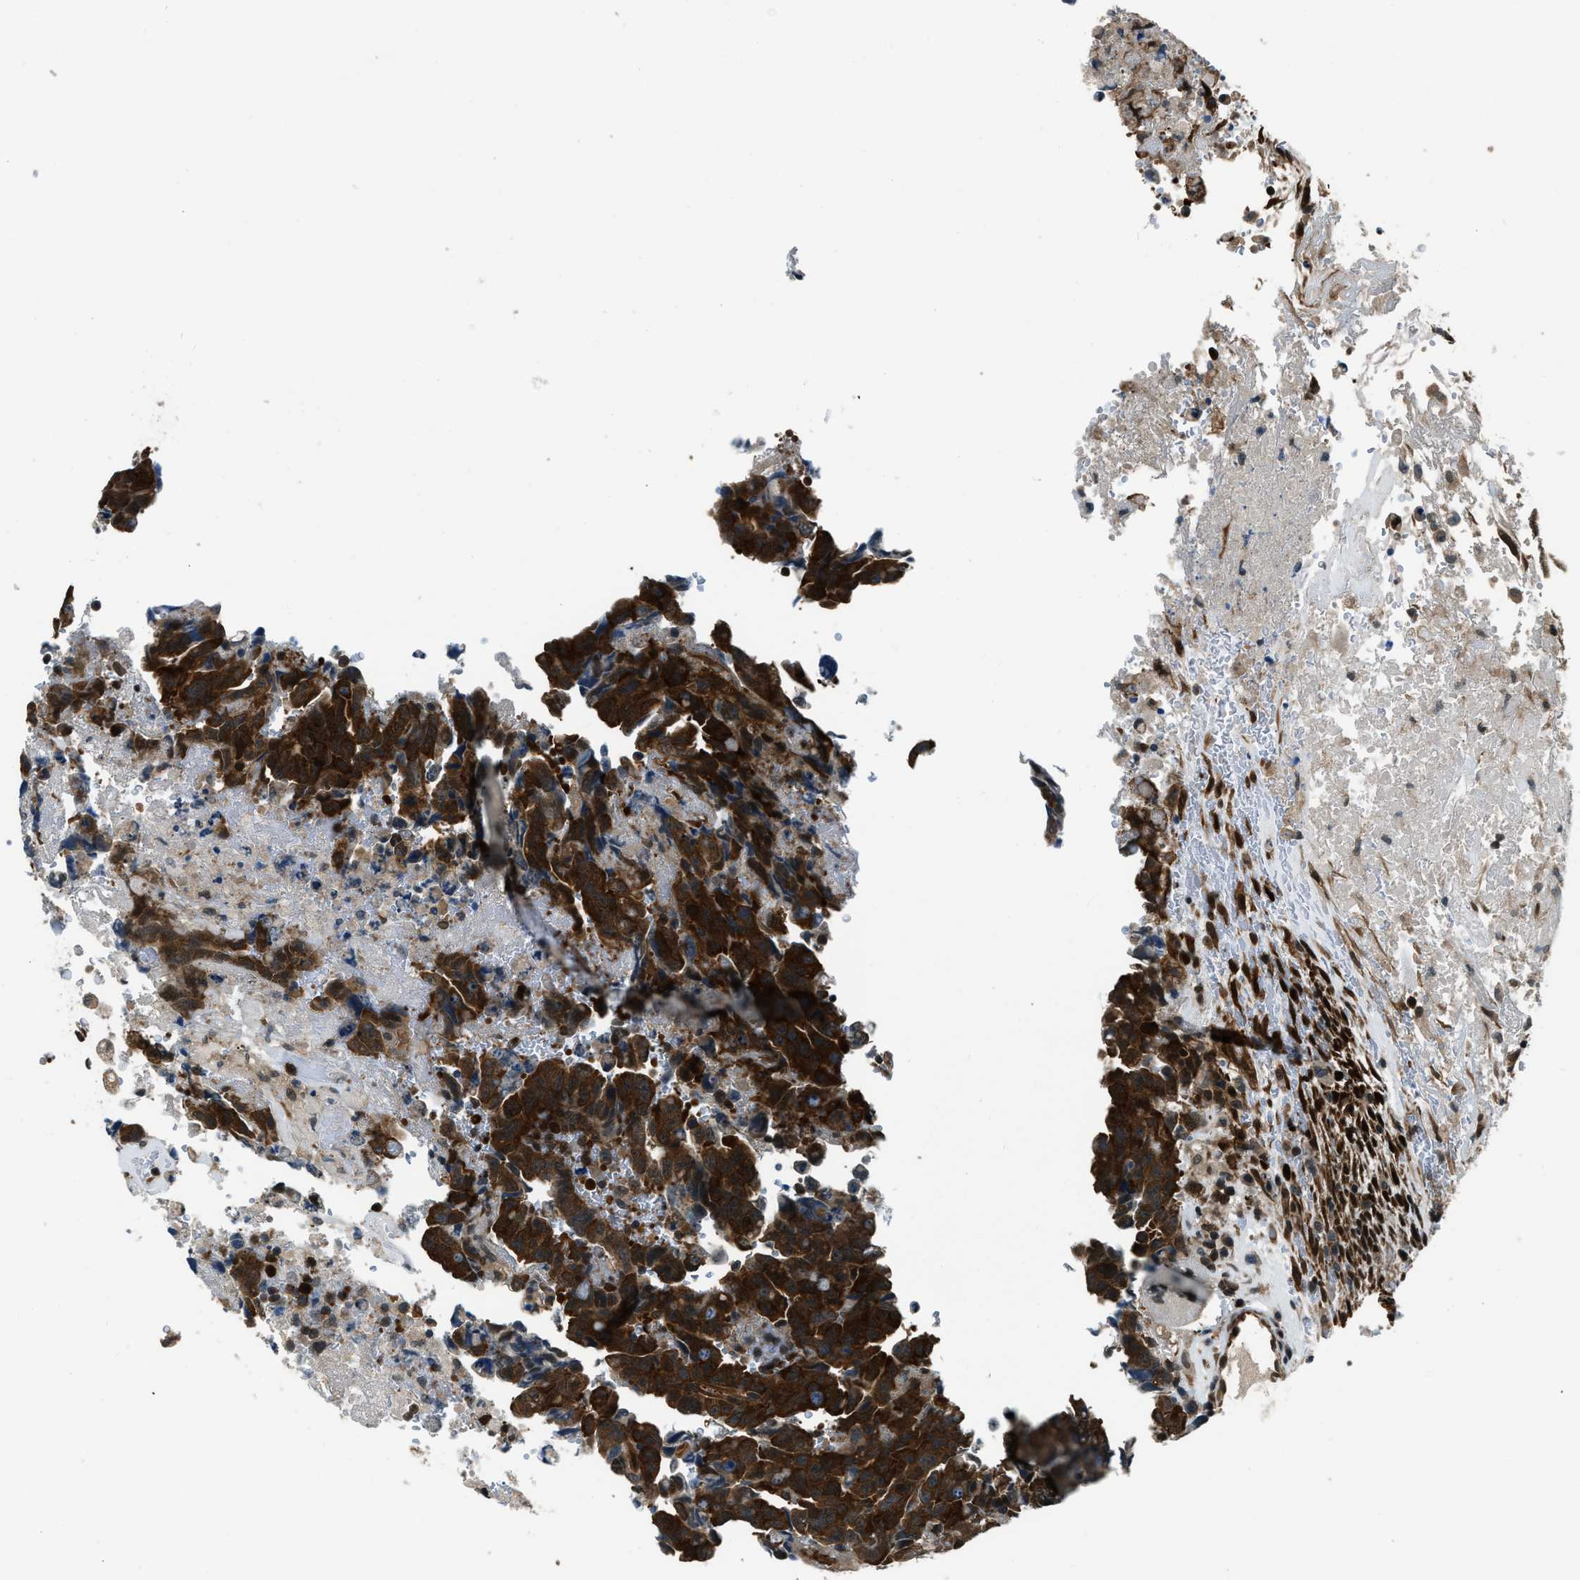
{"staining": {"intensity": "strong", "quantity": ">75%", "location": "cytoplasmic/membranous,nuclear"}, "tissue": "testis cancer", "cell_type": "Tumor cells", "image_type": "cancer", "snomed": [{"axis": "morphology", "description": "Carcinoma, Embryonal, NOS"}, {"axis": "topography", "description": "Testis"}], "caption": "DAB (3,3'-diaminobenzidine) immunohistochemical staining of human testis cancer (embryonal carcinoma) demonstrates strong cytoplasmic/membranous and nuclear protein expression in about >75% of tumor cells. The protein of interest is stained brown, and the nuclei are stained in blue (DAB IHC with brightfield microscopy, high magnification).", "gene": "NUDCD3", "patient": {"sex": "male", "age": 28}}